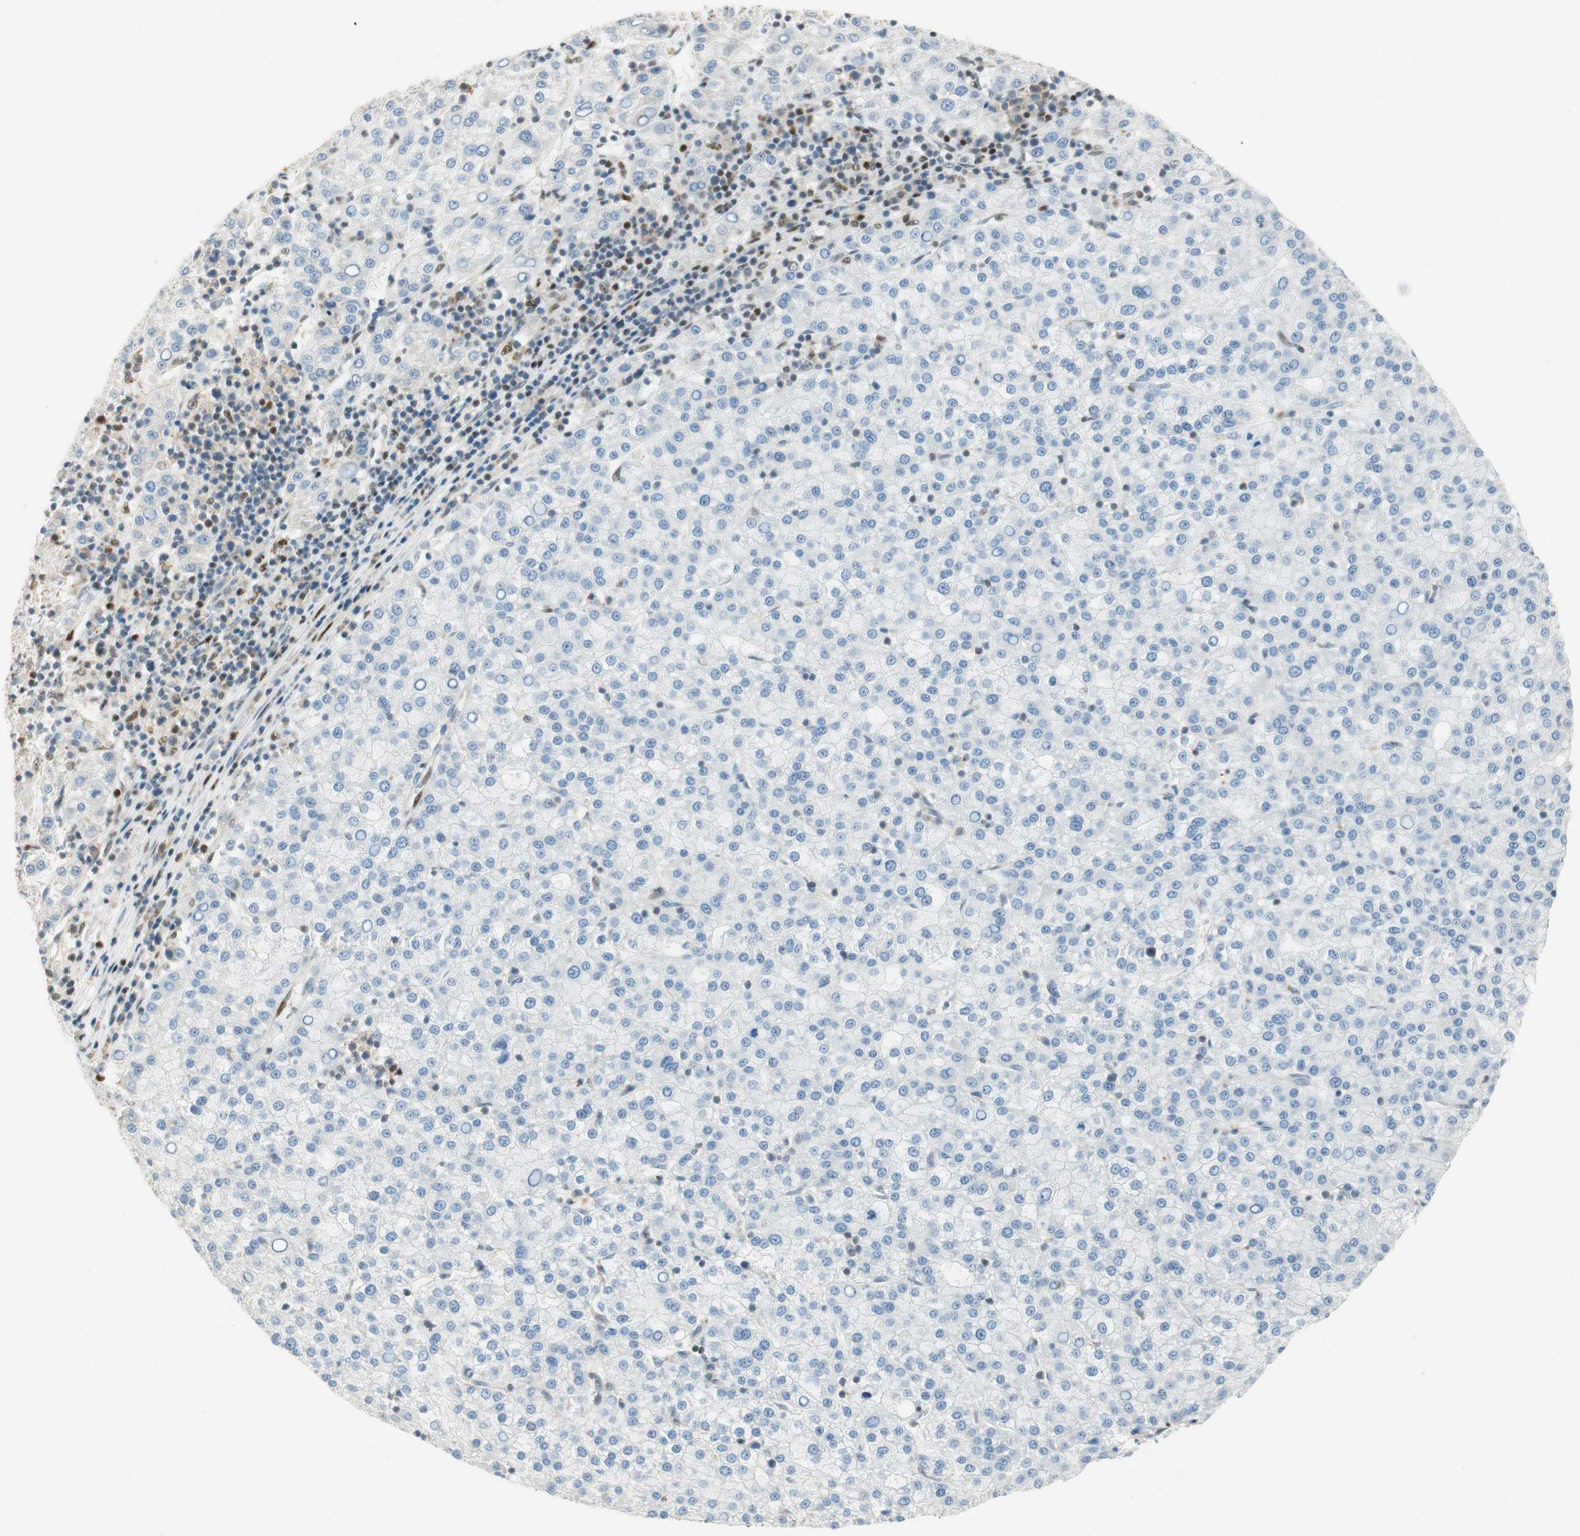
{"staining": {"intensity": "negative", "quantity": "none", "location": "none"}, "tissue": "liver cancer", "cell_type": "Tumor cells", "image_type": "cancer", "snomed": [{"axis": "morphology", "description": "Carcinoma, Hepatocellular, NOS"}, {"axis": "topography", "description": "Liver"}], "caption": "Liver cancer was stained to show a protein in brown. There is no significant expression in tumor cells.", "gene": "MSX2", "patient": {"sex": "female", "age": 58}}